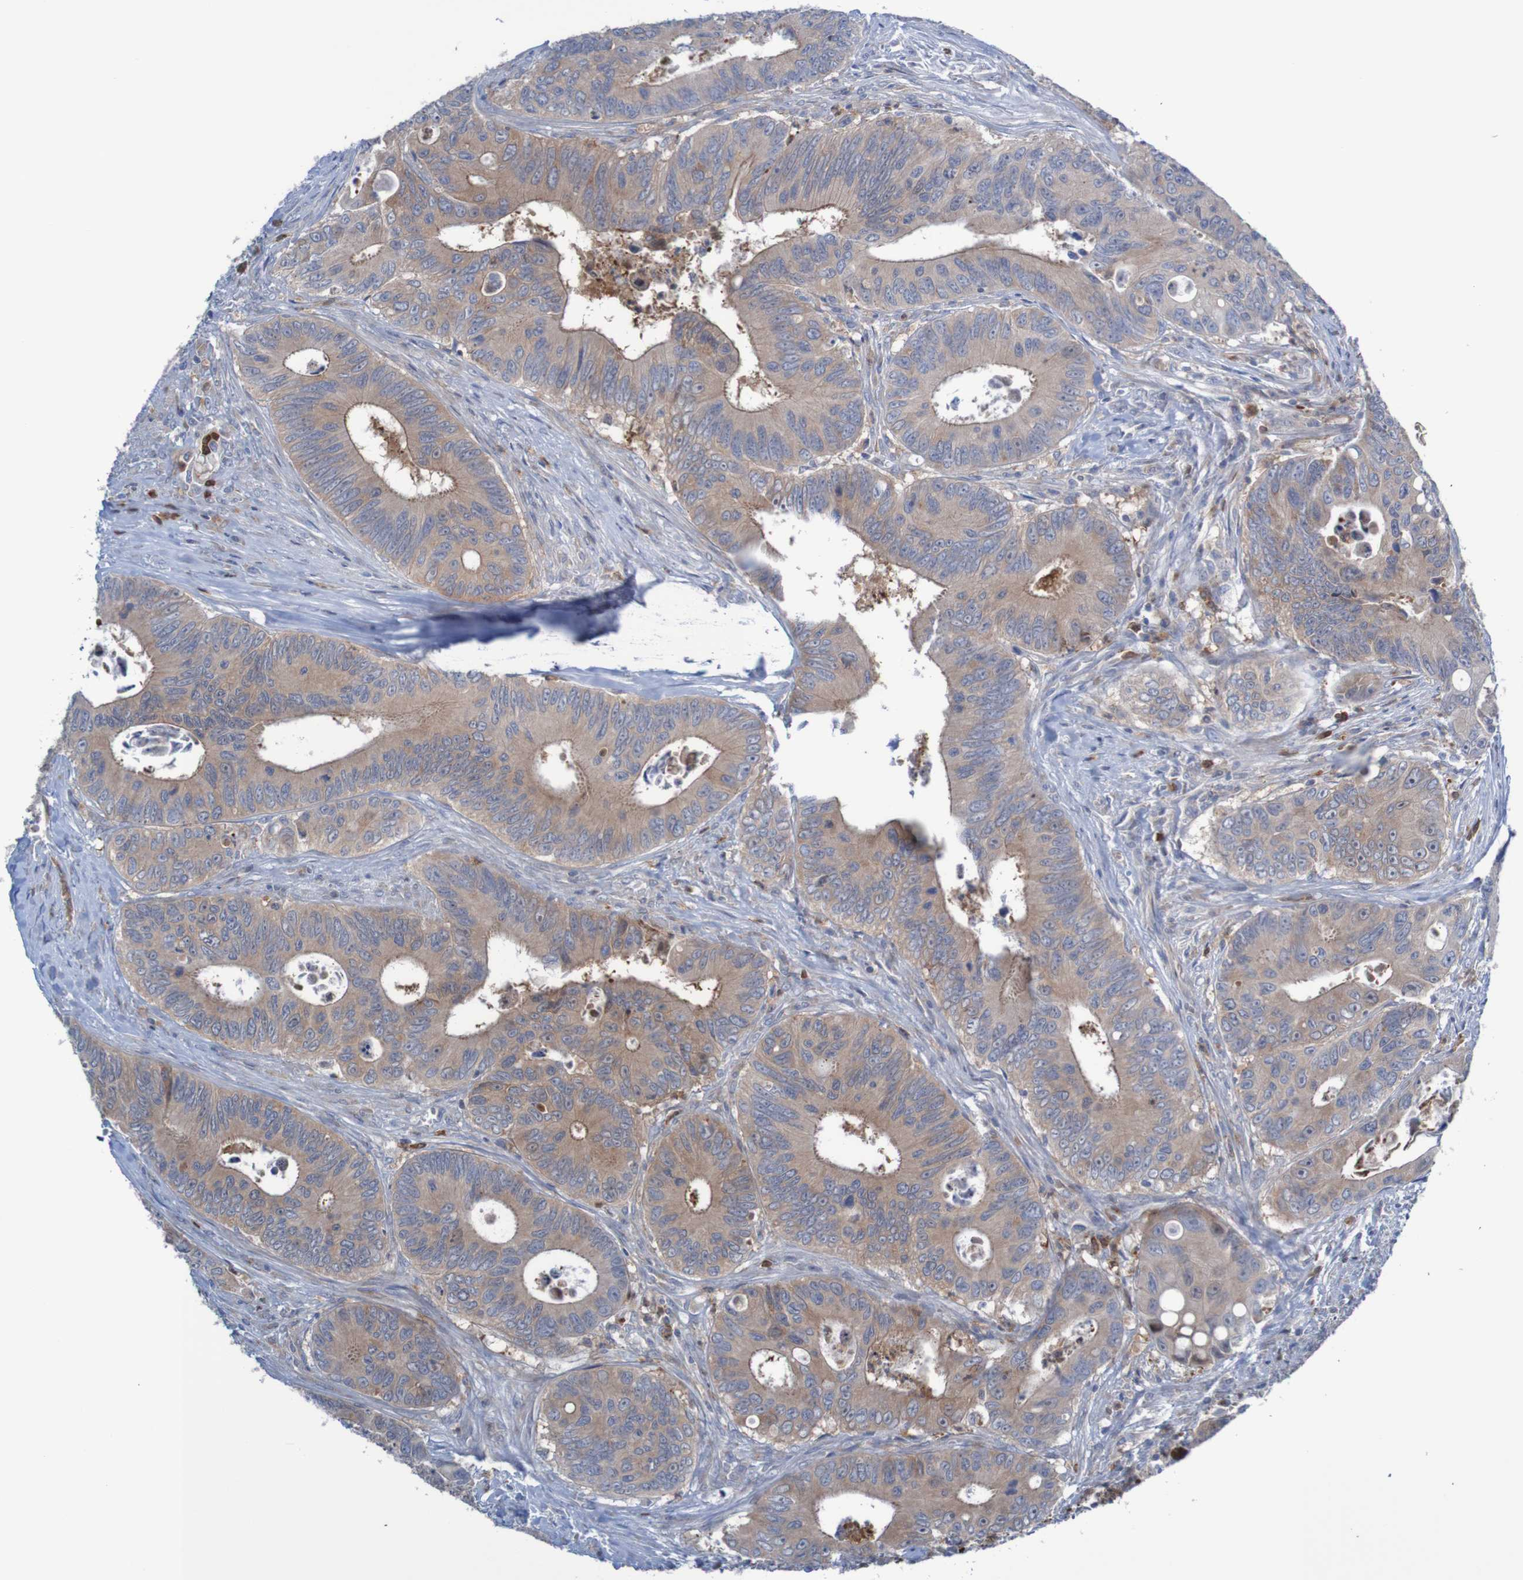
{"staining": {"intensity": "strong", "quantity": ">75%", "location": "cytoplasmic/membranous"}, "tissue": "colorectal cancer", "cell_type": "Tumor cells", "image_type": "cancer", "snomed": [{"axis": "morphology", "description": "Inflammation, NOS"}, {"axis": "morphology", "description": "Adenocarcinoma, NOS"}, {"axis": "topography", "description": "Colon"}], "caption": "Adenocarcinoma (colorectal) stained for a protein (brown) shows strong cytoplasmic/membranous positive staining in about >75% of tumor cells.", "gene": "ANGPT4", "patient": {"sex": "male", "age": 72}}